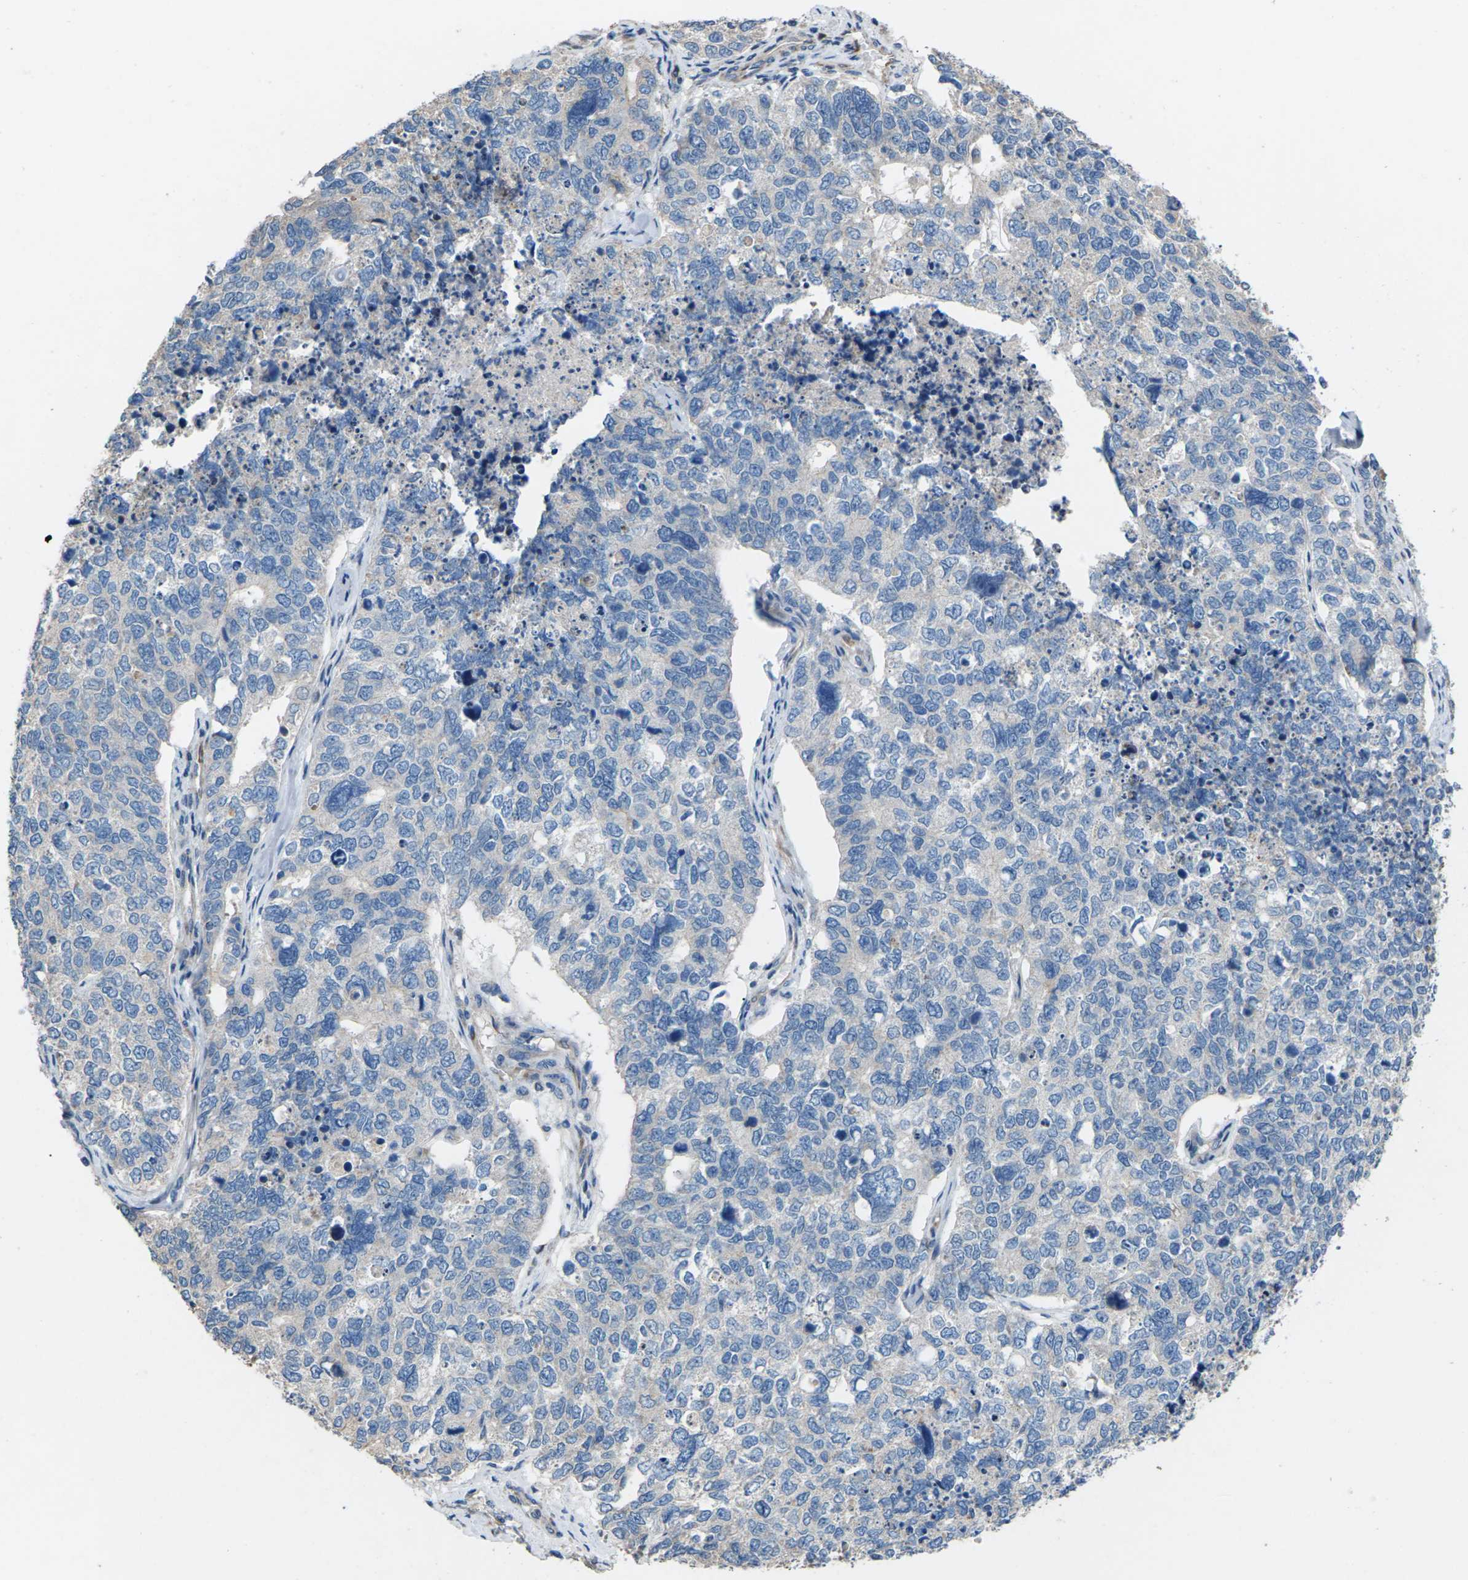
{"staining": {"intensity": "negative", "quantity": "none", "location": "none"}, "tissue": "cervical cancer", "cell_type": "Tumor cells", "image_type": "cancer", "snomed": [{"axis": "morphology", "description": "Squamous cell carcinoma, NOS"}, {"axis": "topography", "description": "Cervix"}], "caption": "Immunohistochemistry (IHC) image of neoplastic tissue: cervical squamous cell carcinoma stained with DAB demonstrates no significant protein expression in tumor cells.", "gene": "KLHDC8B", "patient": {"sex": "female", "age": 63}}